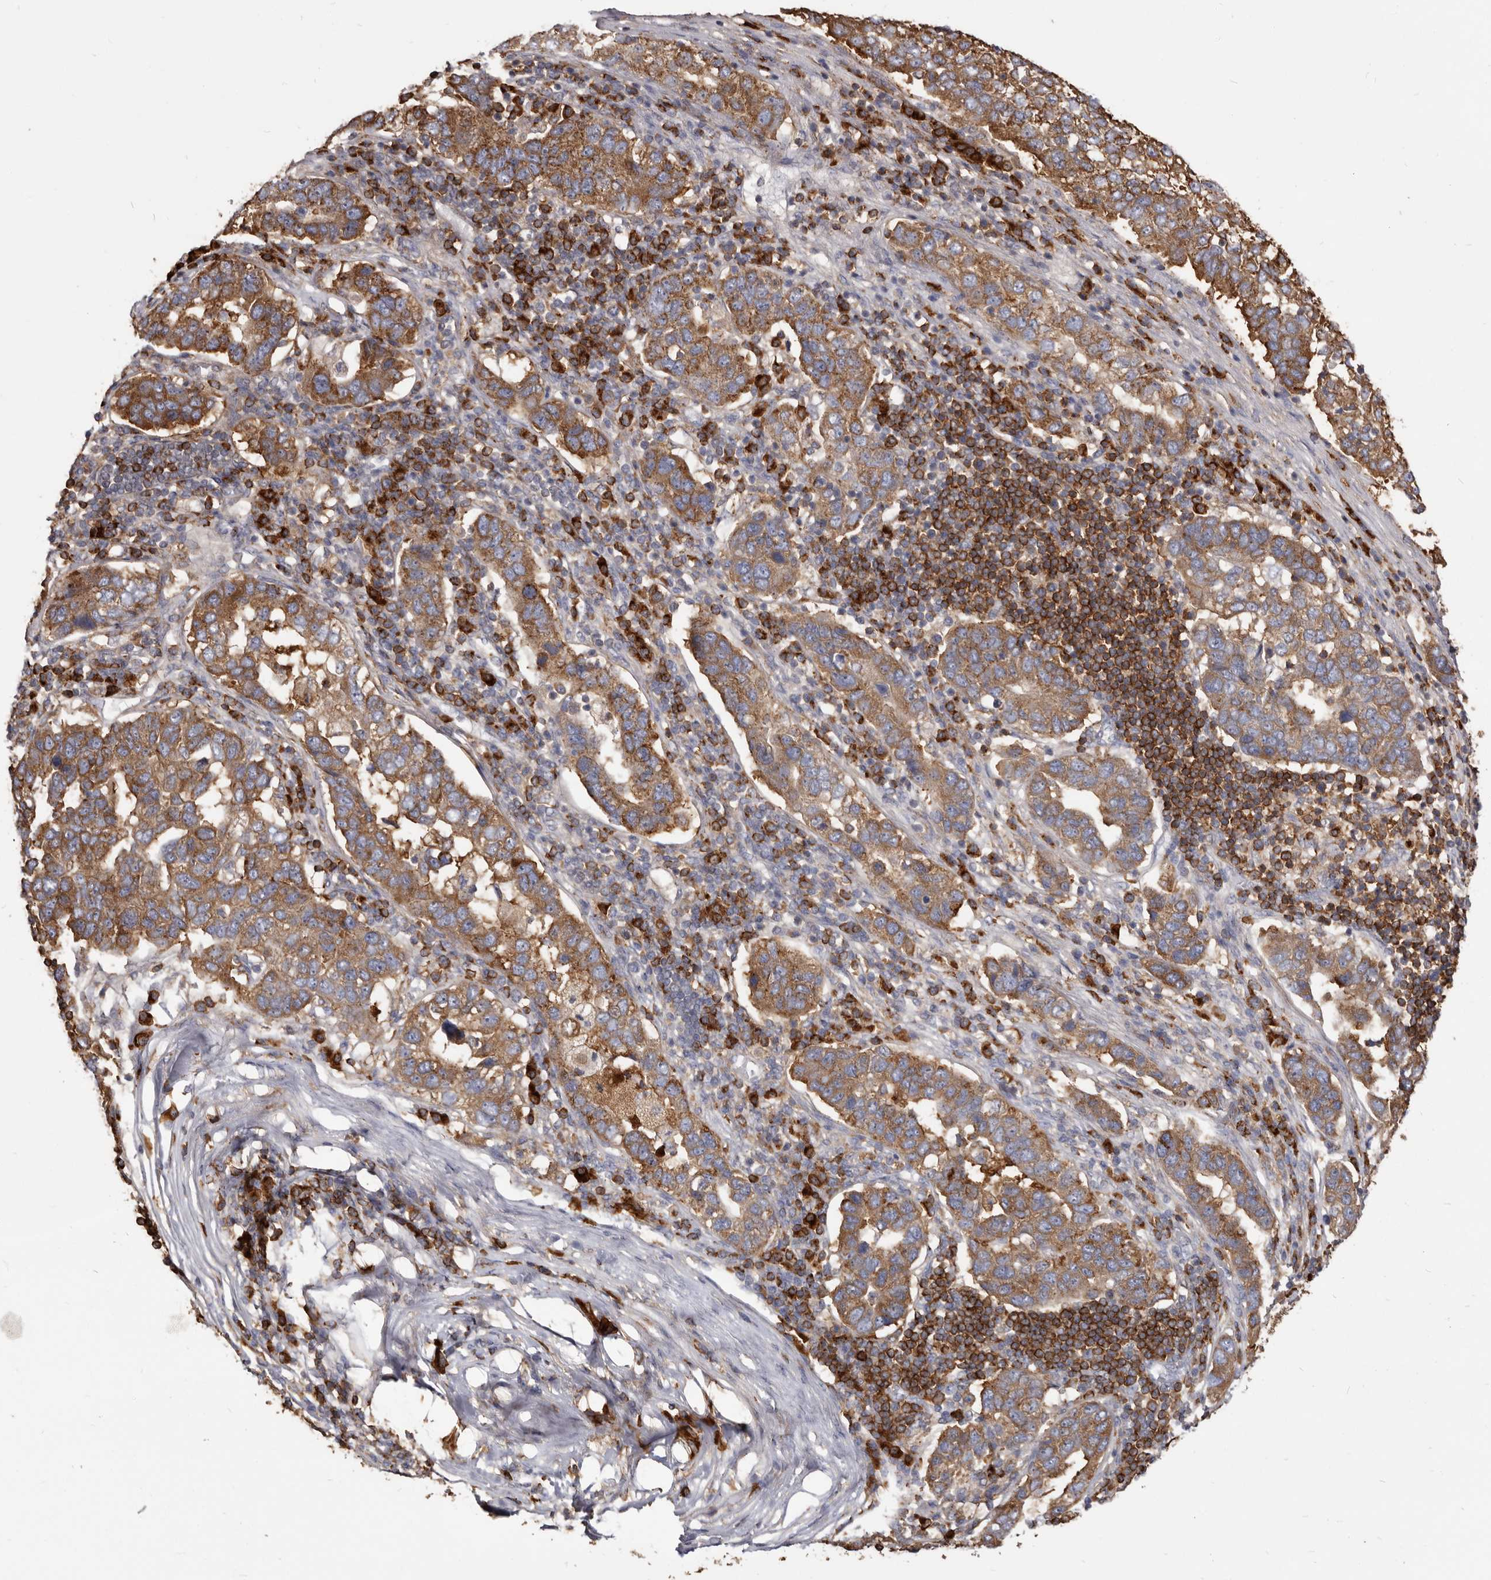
{"staining": {"intensity": "moderate", "quantity": ">75%", "location": "cytoplasmic/membranous"}, "tissue": "pancreatic cancer", "cell_type": "Tumor cells", "image_type": "cancer", "snomed": [{"axis": "morphology", "description": "Adenocarcinoma, NOS"}, {"axis": "topography", "description": "Pancreas"}], "caption": "Immunohistochemistry (IHC) staining of pancreatic adenocarcinoma, which reveals medium levels of moderate cytoplasmic/membranous positivity in approximately >75% of tumor cells indicating moderate cytoplasmic/membranous protein staining. The staining was performed using DAB (3,3'-diaminobenzidine) (brown) for protein detection and nuclei were counterstained in hematoxylin (blue).", "gene": "TPD52", "patient": {"sex": "female", "age": 61}}